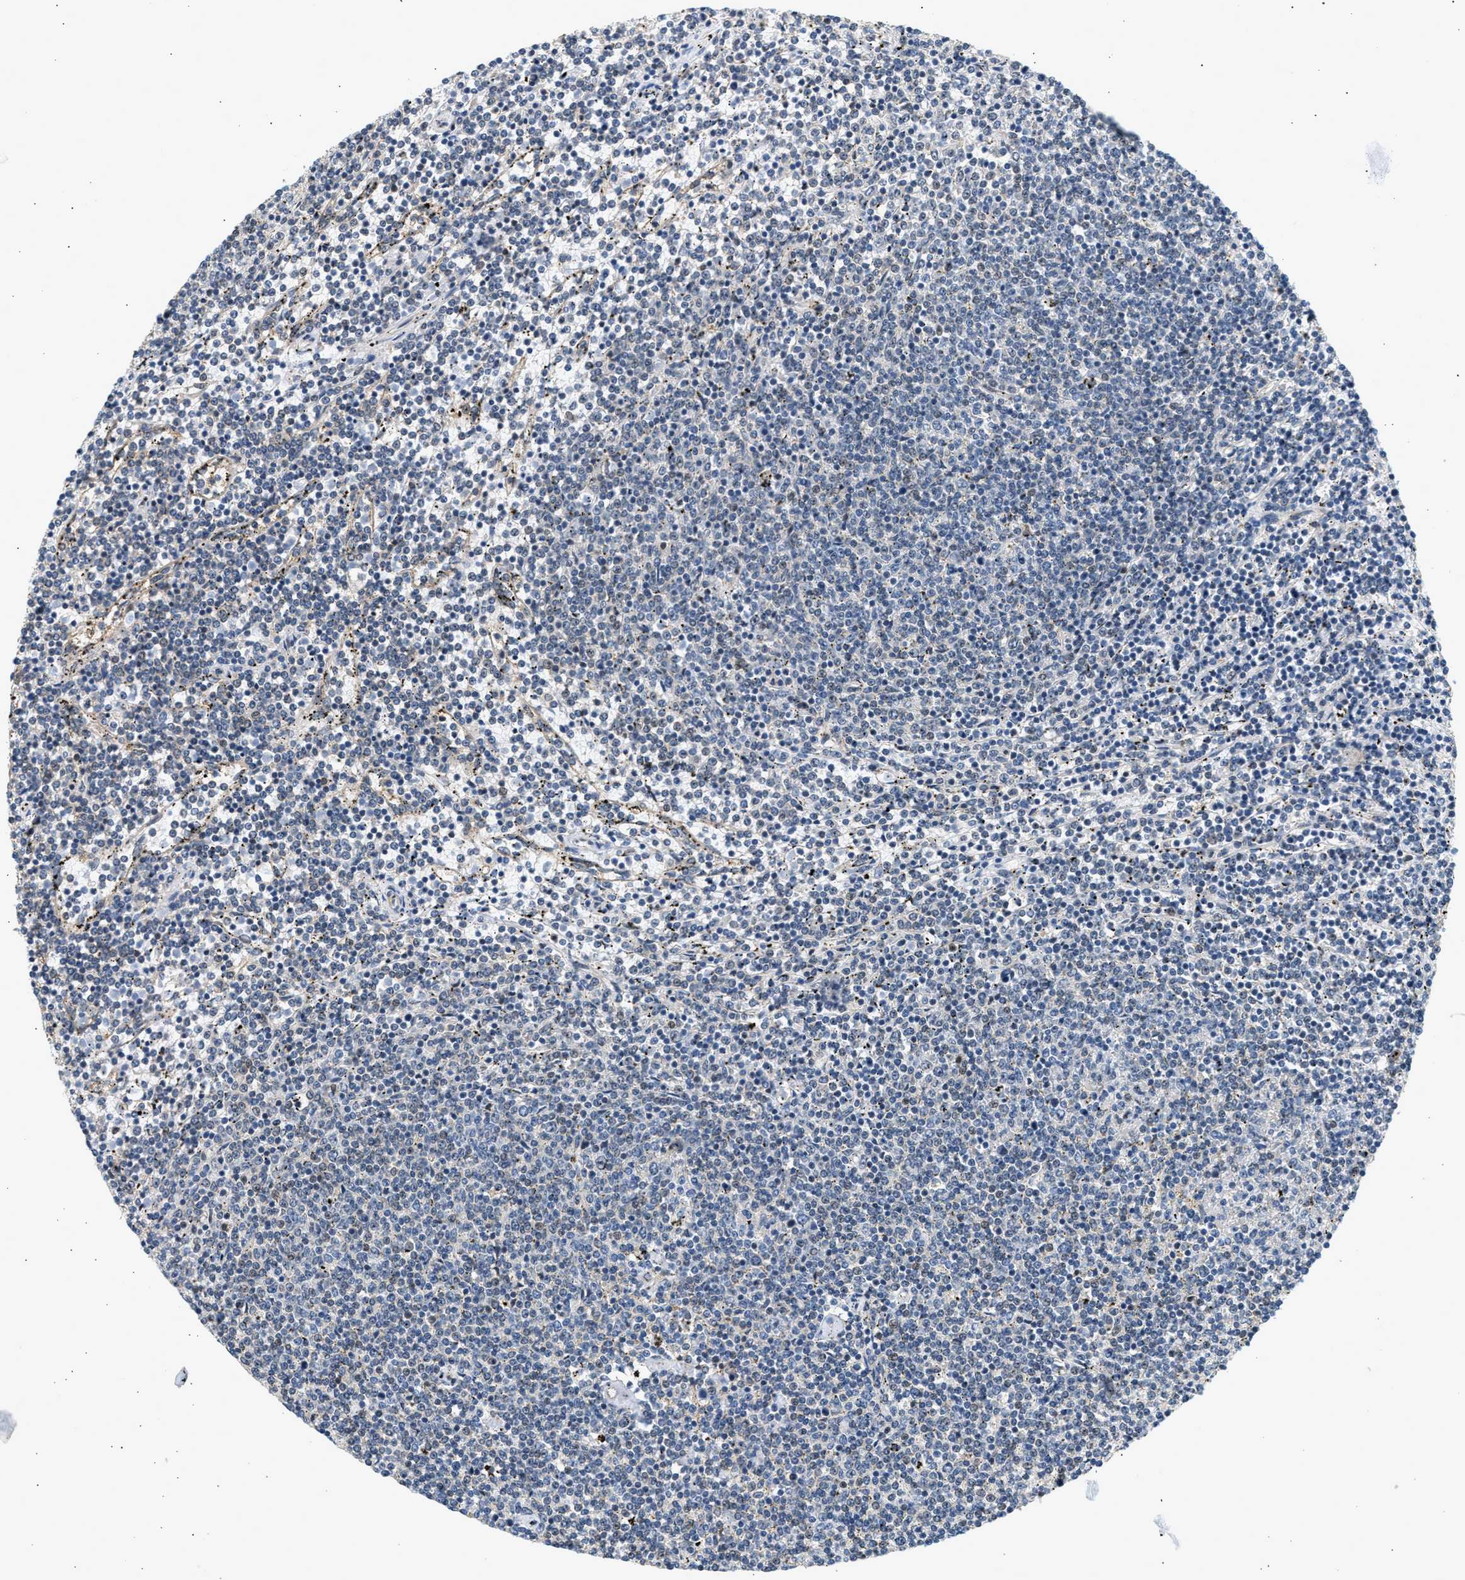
{"staining": {"intensity": "negative", "quantity": "none", "location": "none"}, "tissue": "lymphoma", "cell_type": "Tumor cells", "image_type": "cancer", "snomed": [{"axis": "morphology", "description": "Malignant lymphoma, non-Hodgkin's type, Low grade"}, {"axis": "topography", "description": "Spleen"}], "caption": "This image is of low-grade malignant lymphoma, non-Hodgkin's type stained with IHC to label a protein in brown with the nuclei are counter-stained blue. There is no expression in tumor cells.", "gene": "WDR31", "patient": {"sex": "female", "age": 50}}